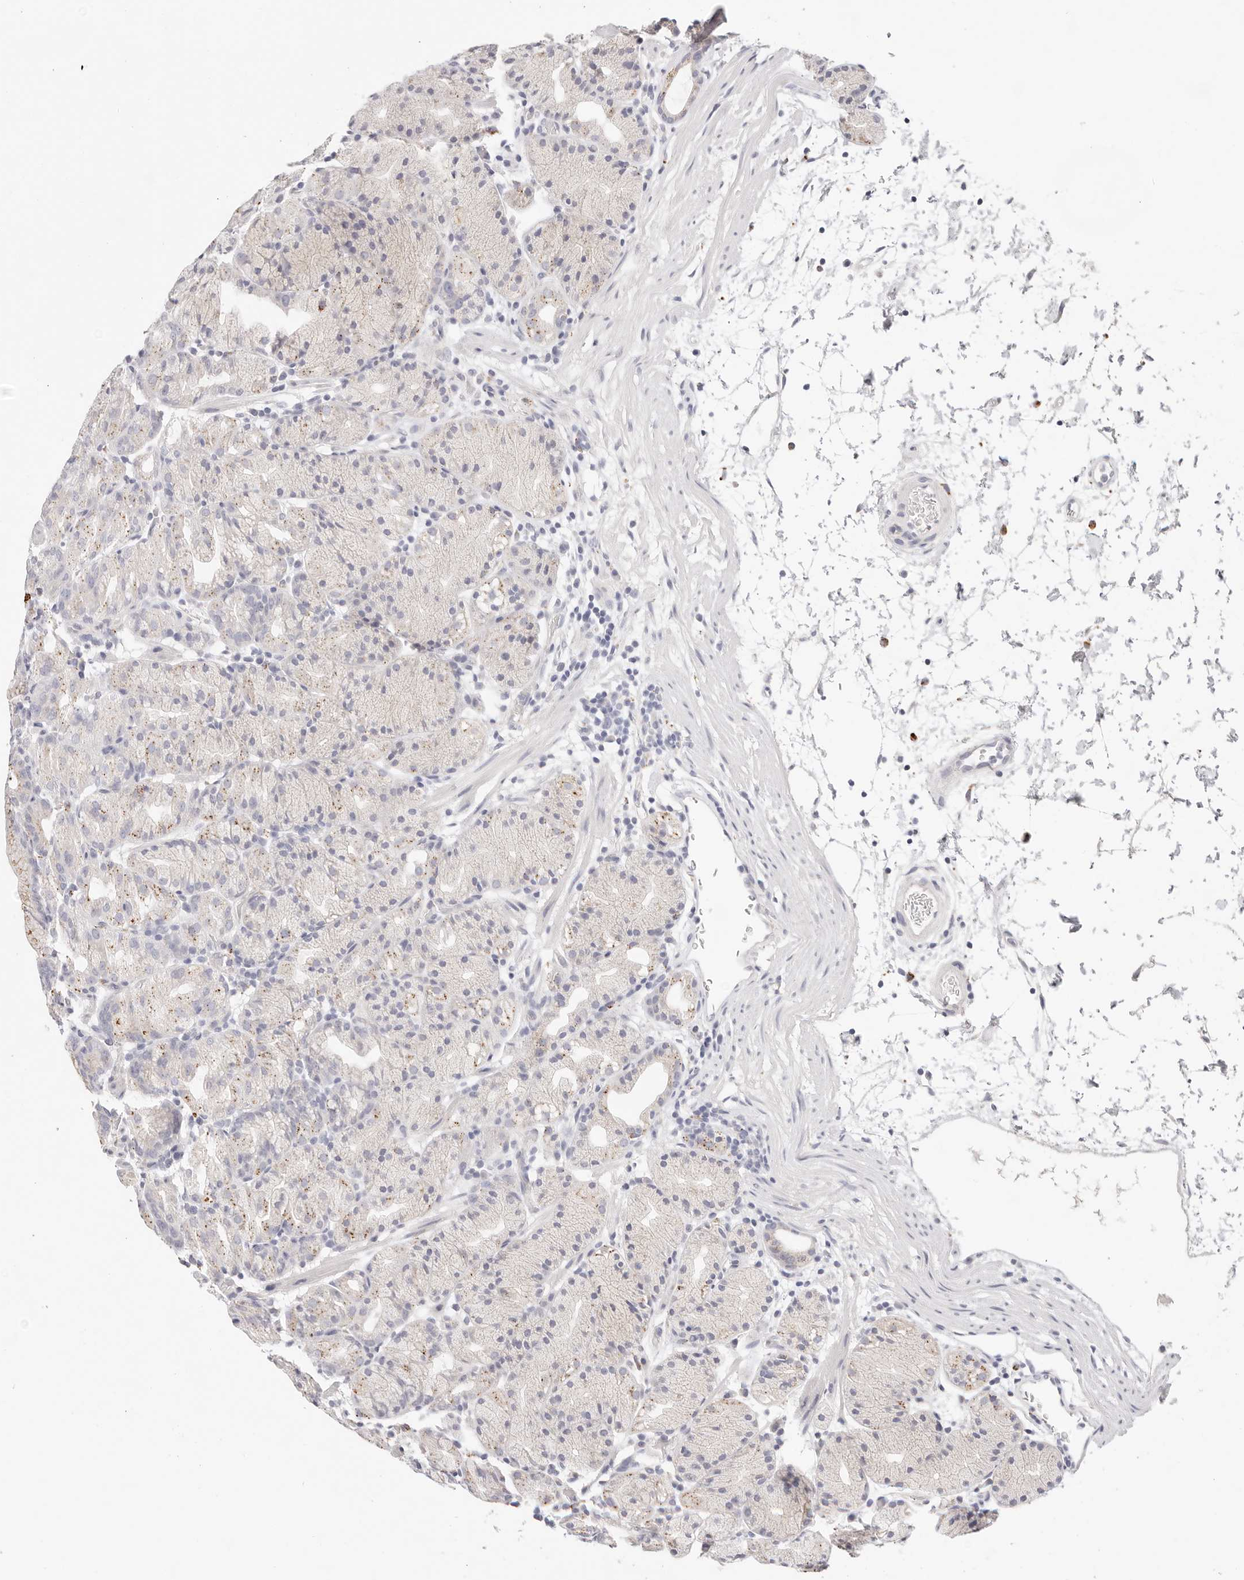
{"staining": {"intensity": "moderate", "quantity": "25%-75%", "location": "cytoplasmic/membranous"}, "tissue": "stomach", "cell_type": "Glandular cells", "image_type": "normal", "snomed": [{"axis": "morphology", "description": "Normal tissue, NOS"}, {"axis": "topography", "description": "Stomach, upper"}], "caption": "IHC of unremarkable stomach demonstrates medium levels of moderate cytoplasmic/membranous positivity in approximately 25%-75% of glandular cells.", "gene": "STKLD1", "patient": {"sex": "male", "age": 48}}